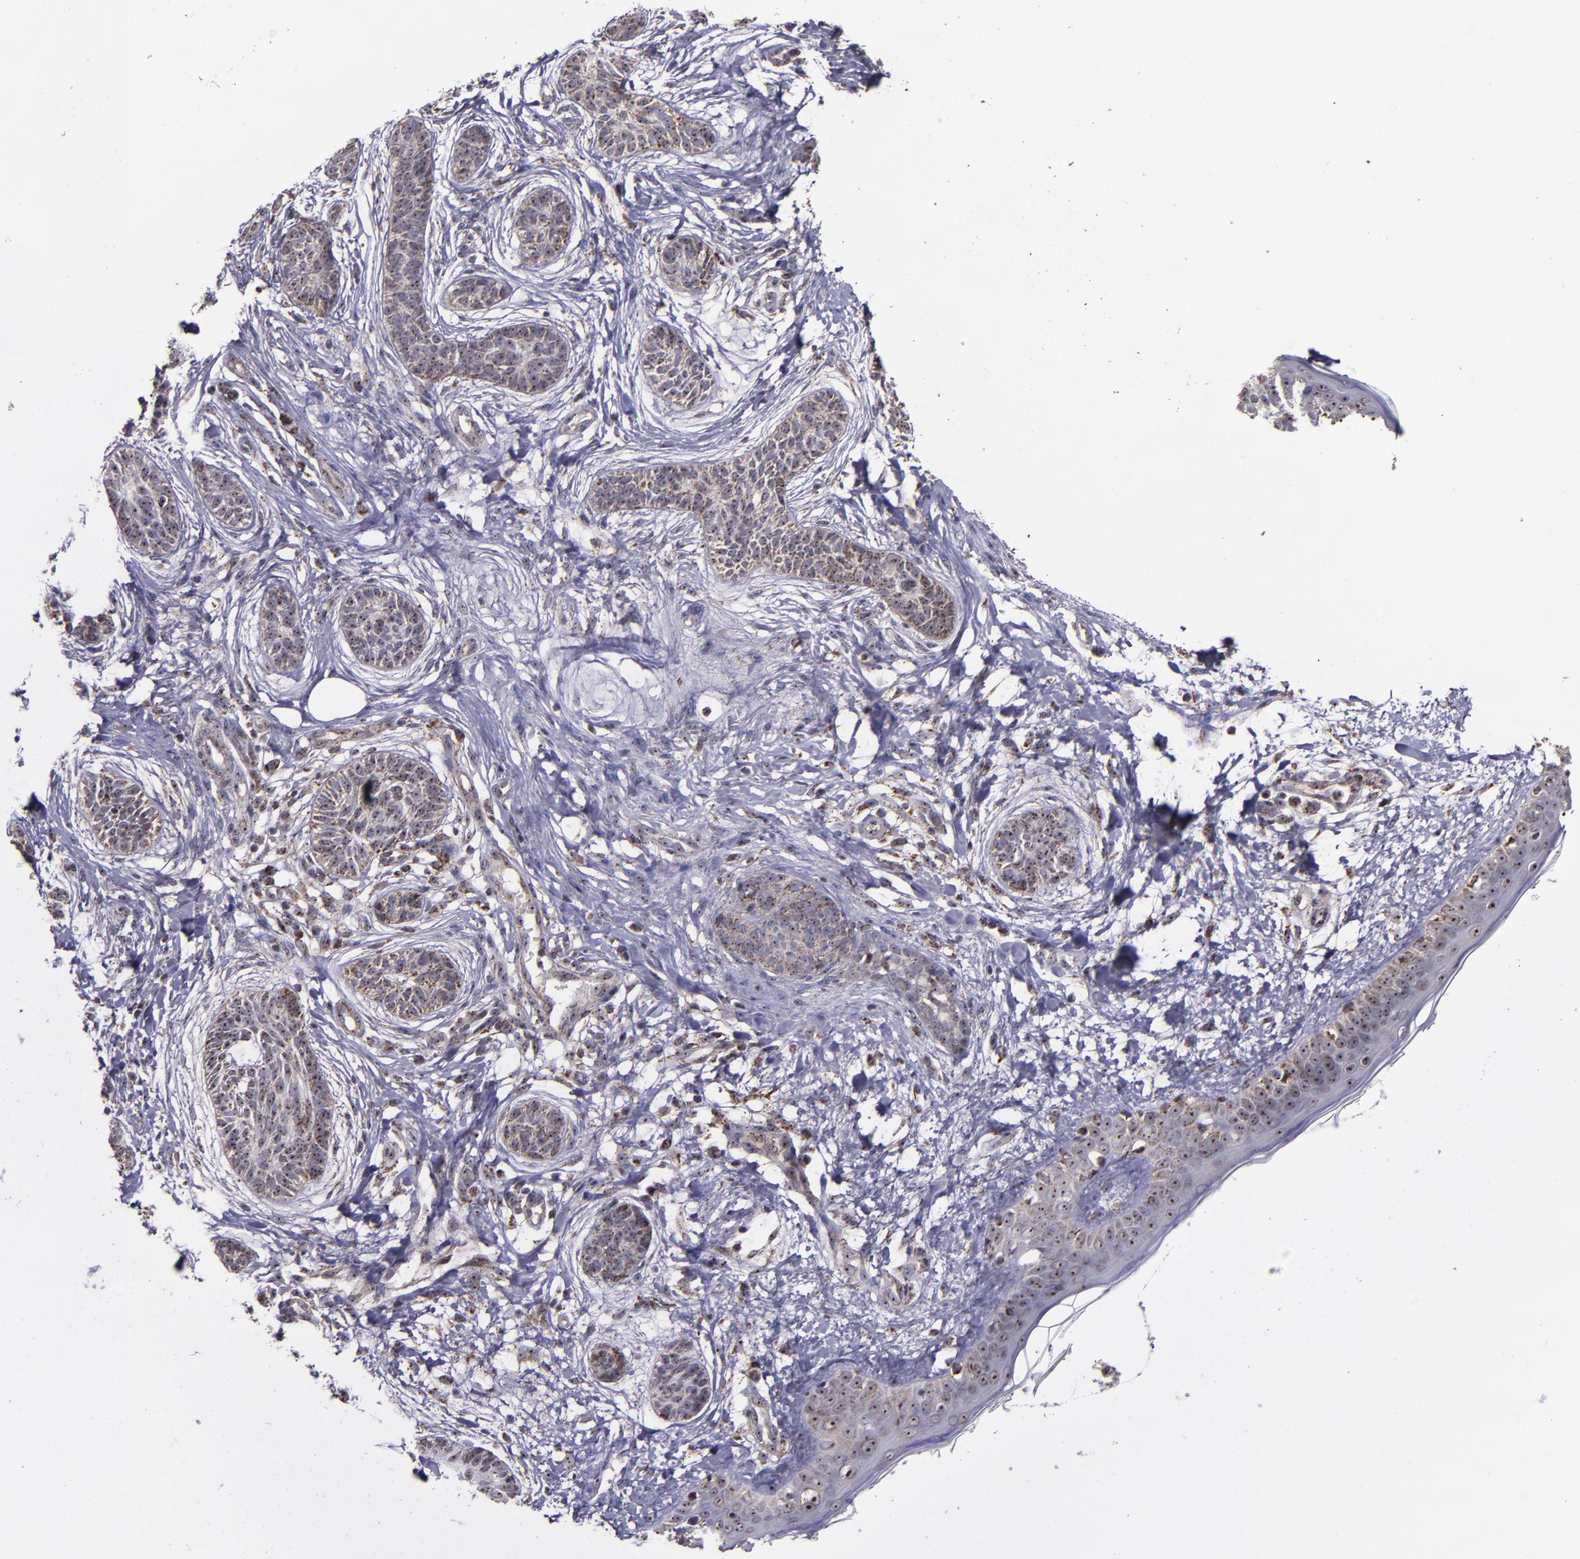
{"staining": {"intensity": "weak", "quantity": ">75%", "location": "cytoplasmic/membranous,nuclear"}, "tissue": "skin cancer", "cell_type": "Tumor cells", "image_type": "cancer", "snomed": [{"axis": "morphology", "description": "Normal tissue, NOS"}, {"axis": "morphology", "description": "Basal cell carcinoma"}, {"axis": "topography", "description": "Skin"}], "caption": "Protein staining of skin cancer (basal cell carcinoma) tissue displays weak cytoplasmic/membranous and nuclear expression in about >75% of tumor cells.", "gene": "LONP1", "patient": {"sex": "male", "age": 63}}